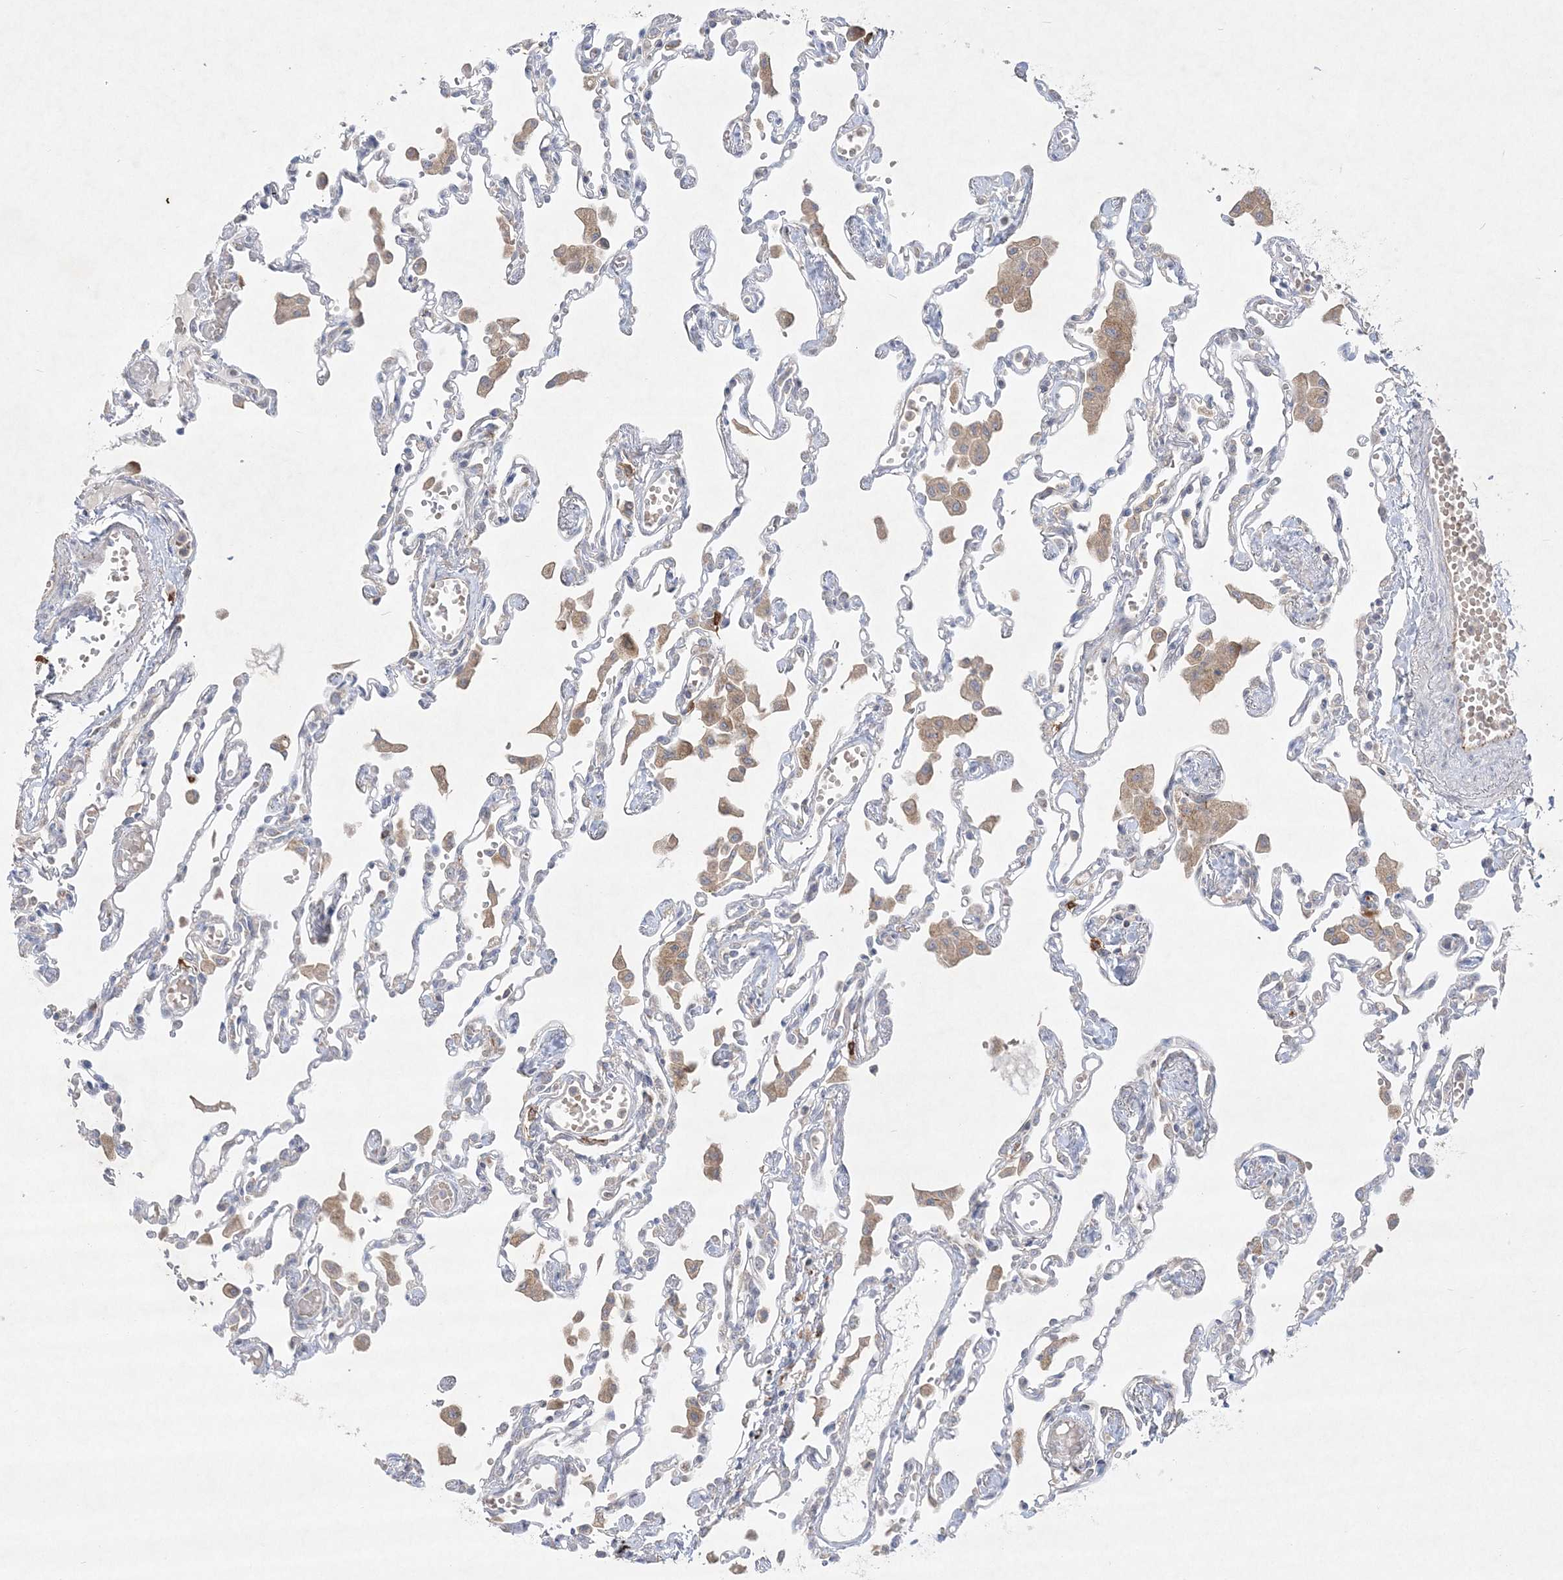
{"staining": {"intensity": "negative", "quantity": "none", "location": "none"}, "tissue": "lung", "cell_type": "Alveolar cells", "image_type": "normal", "snomed": [{"axis": "morphology", "description": "Normal tissue, NOS"}, {"axis": "topography", "description": "Bronchus"}, {"axis": "topography", "description": "Lung"}], "caption": "This is an immunohistochemistry photomicrograph of benign human lung. There is no positivity in alveolar cells.", "gene": "CLNK", "patient": {"sex": "female", "age": 49}}